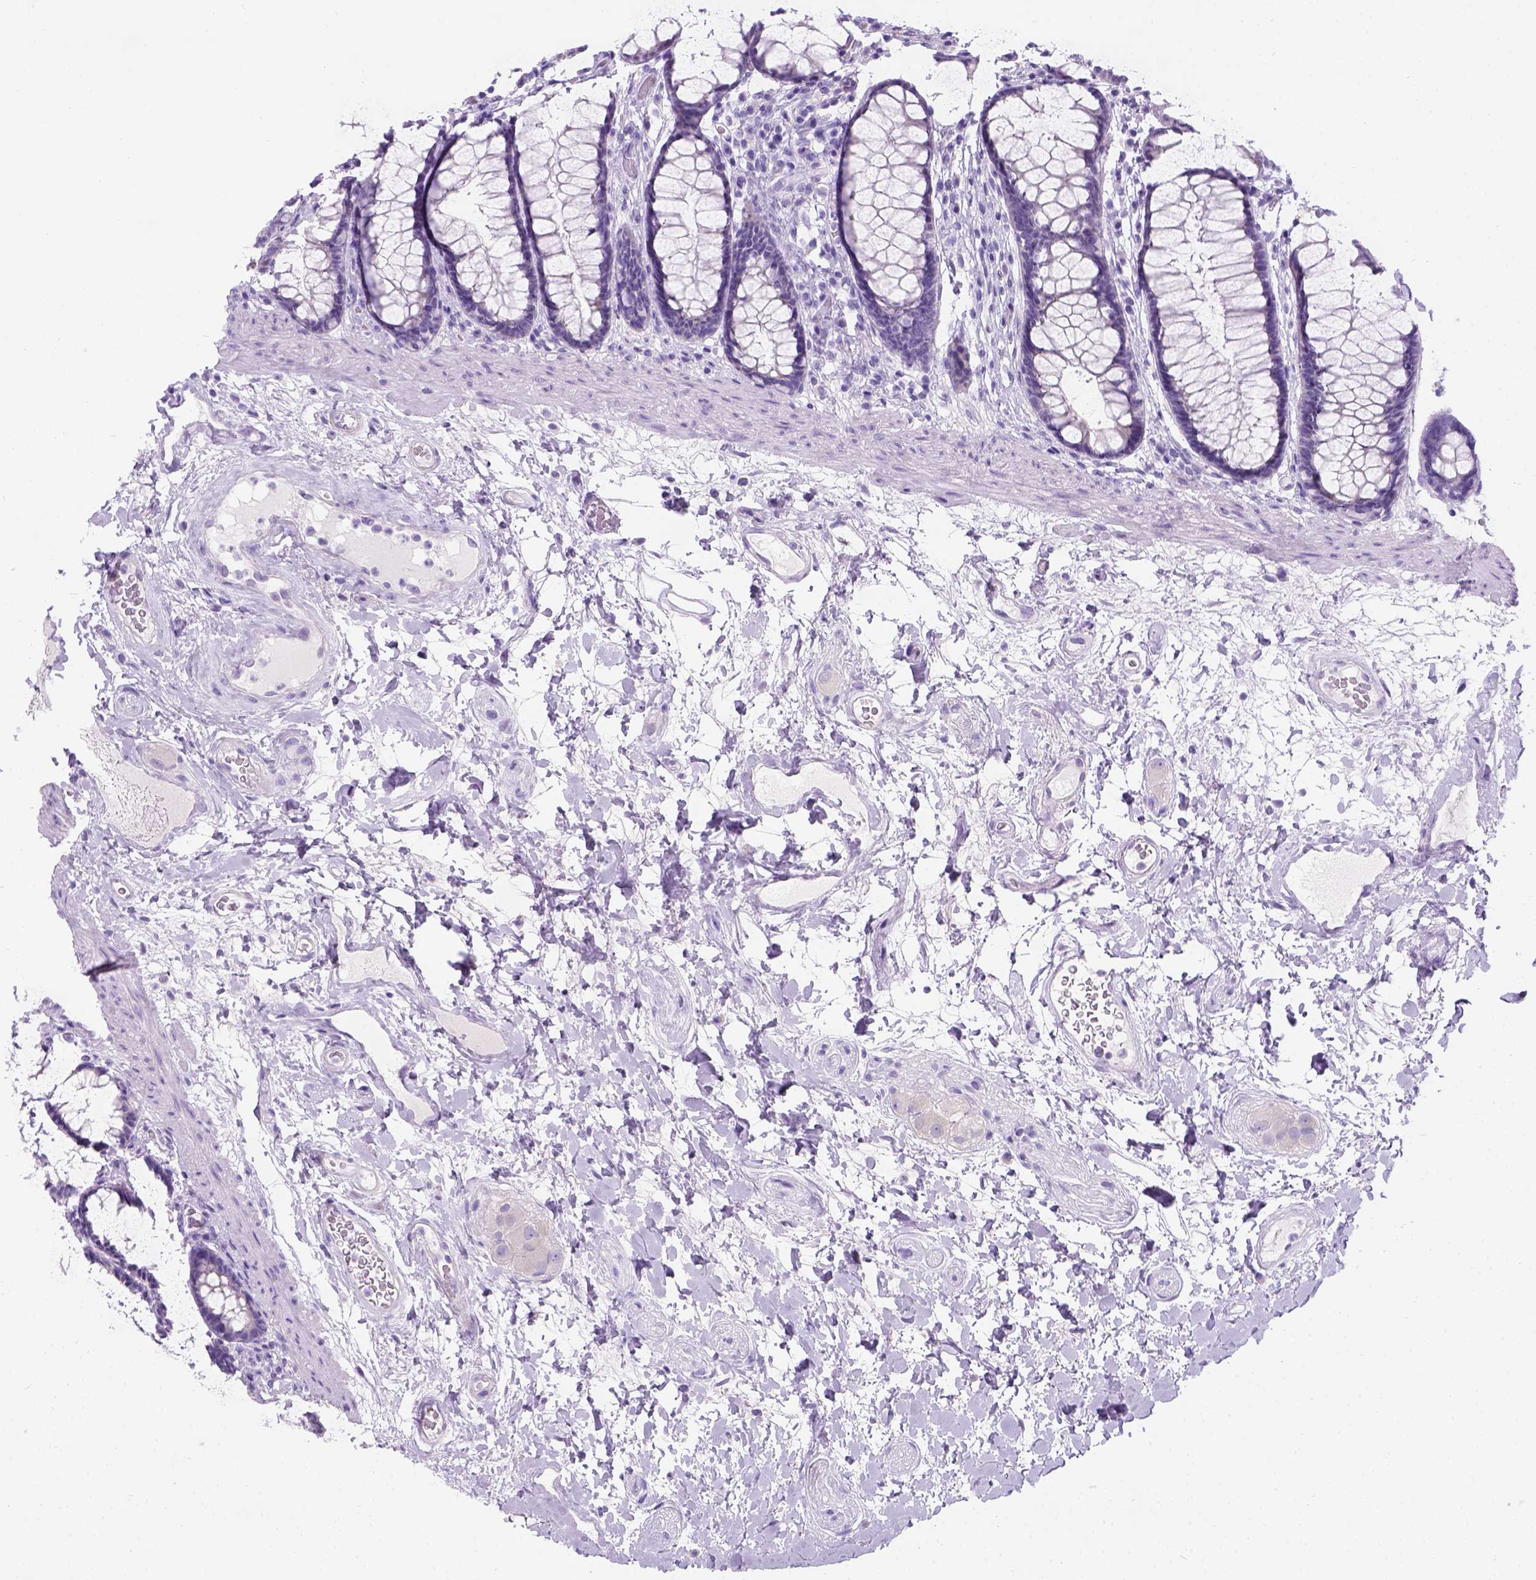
{"staining": {"intensity": "negative", "quantity": "none", "location": "none"}, "tissue": "rectum", "cell_type": "Glandular cells", "image_type": "normal", "snomed": [{"axis": "morphology", "description": "Normal tissue, NOS"}, {"axis": "topography", "description": "Rectum"}], "caption": "An immunohistochemistry (IHC) histopathology image of benign rectum is shown. There is no staining in glandular cells of rectum. Nuclei are stained in blue.", "gene": "C7orf57", "patient": {"sex": "male", "age": 72}}